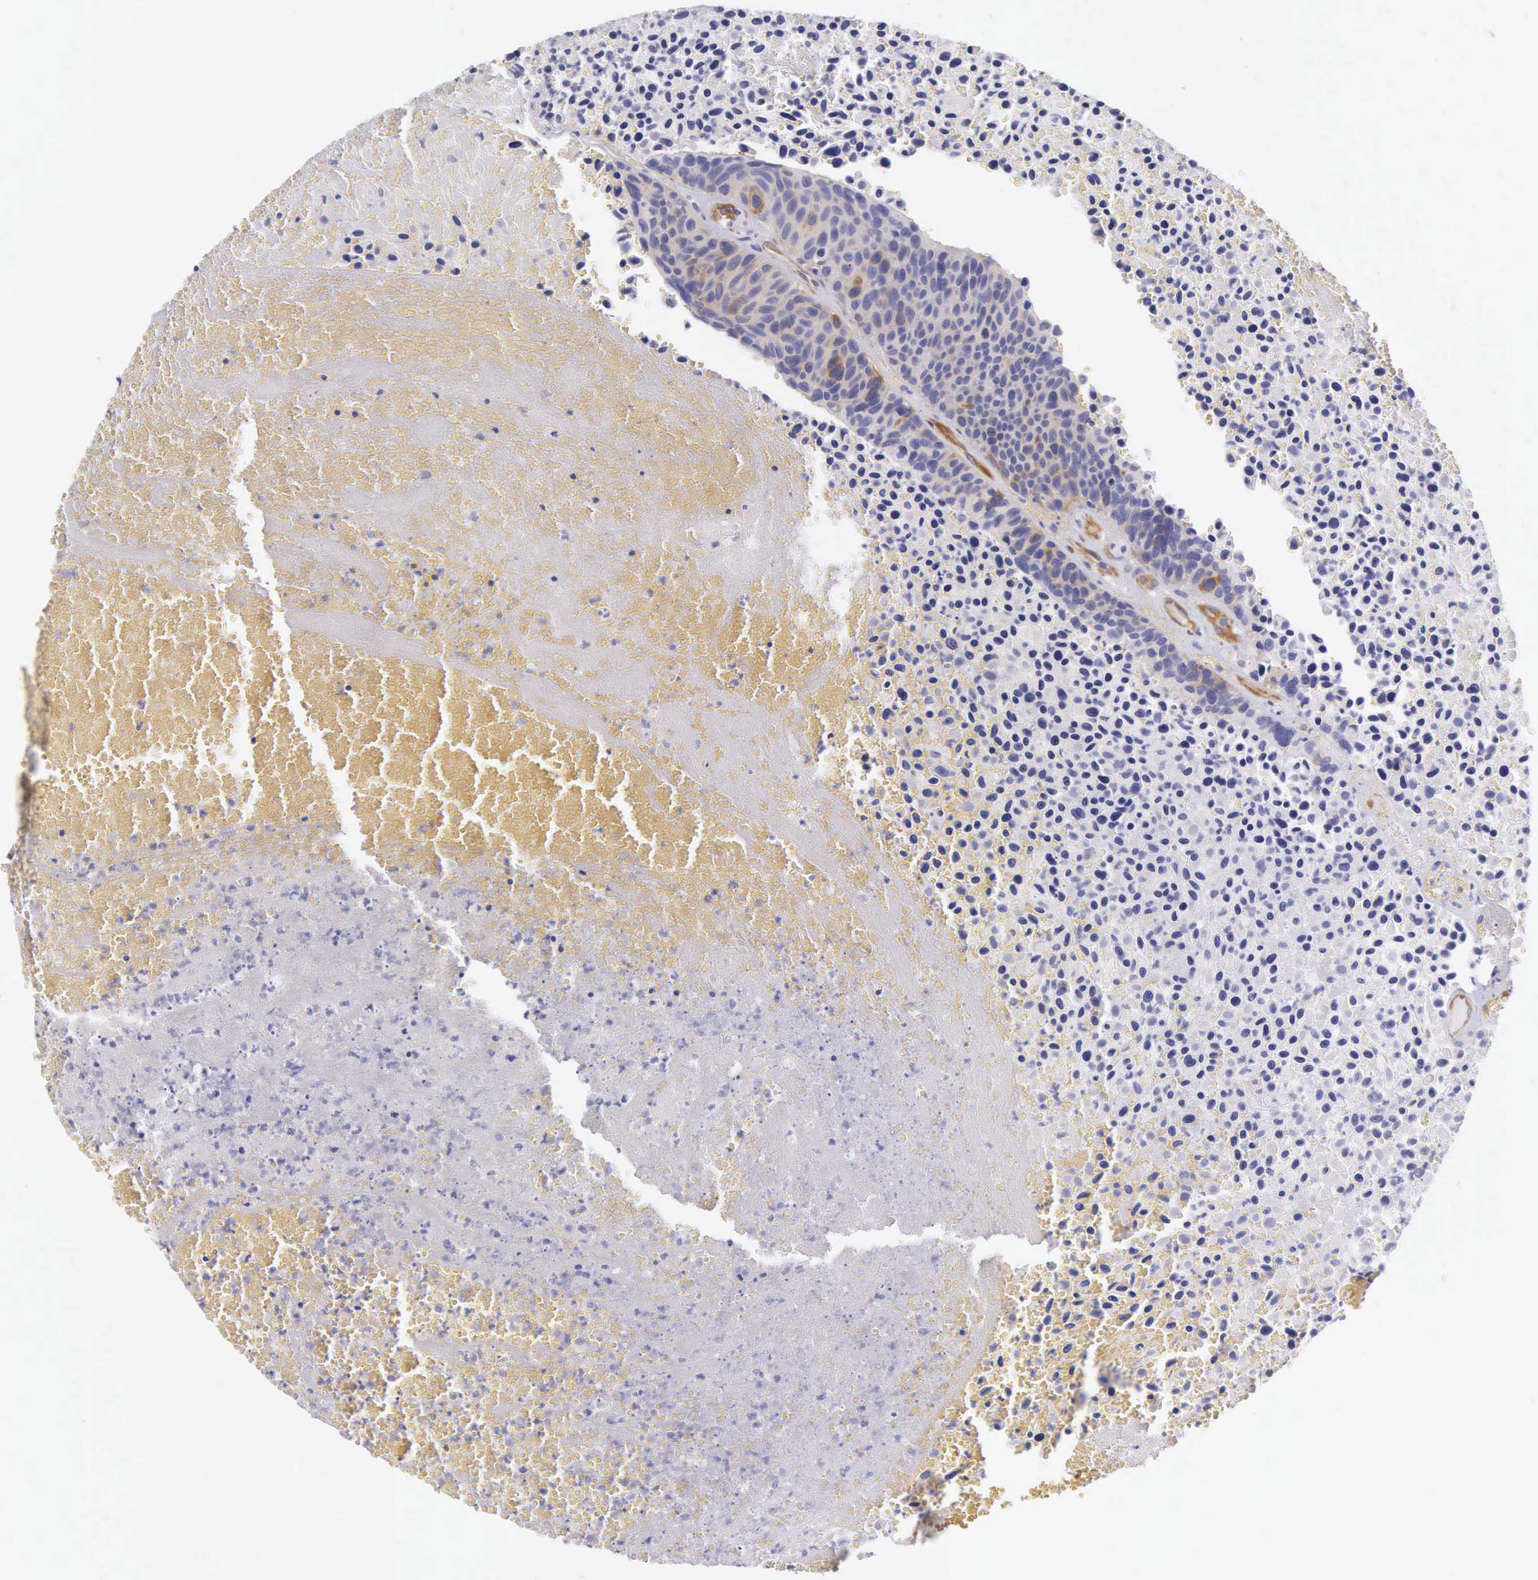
{"staining": {"intensity": "weak", "quantity": "<25%", "location": "cytoplasmic/membranous"}, "tissue": "urothelial cancer", "cell_type": "Tumor cells", "image_type": "cancer", "snomed": [{"axis": "morphology", "description": "Urothelial carcinoma, High grade"}, {"axis": "topography", "description": "Urinary bladder"}], "caption": "Urothelial cancer stained for a protein using immunohistochemistry (IHC) displays no positivity tumor cells.", "gene": "OSBPL3", "patient": {"sex": "male", "age": 66}}